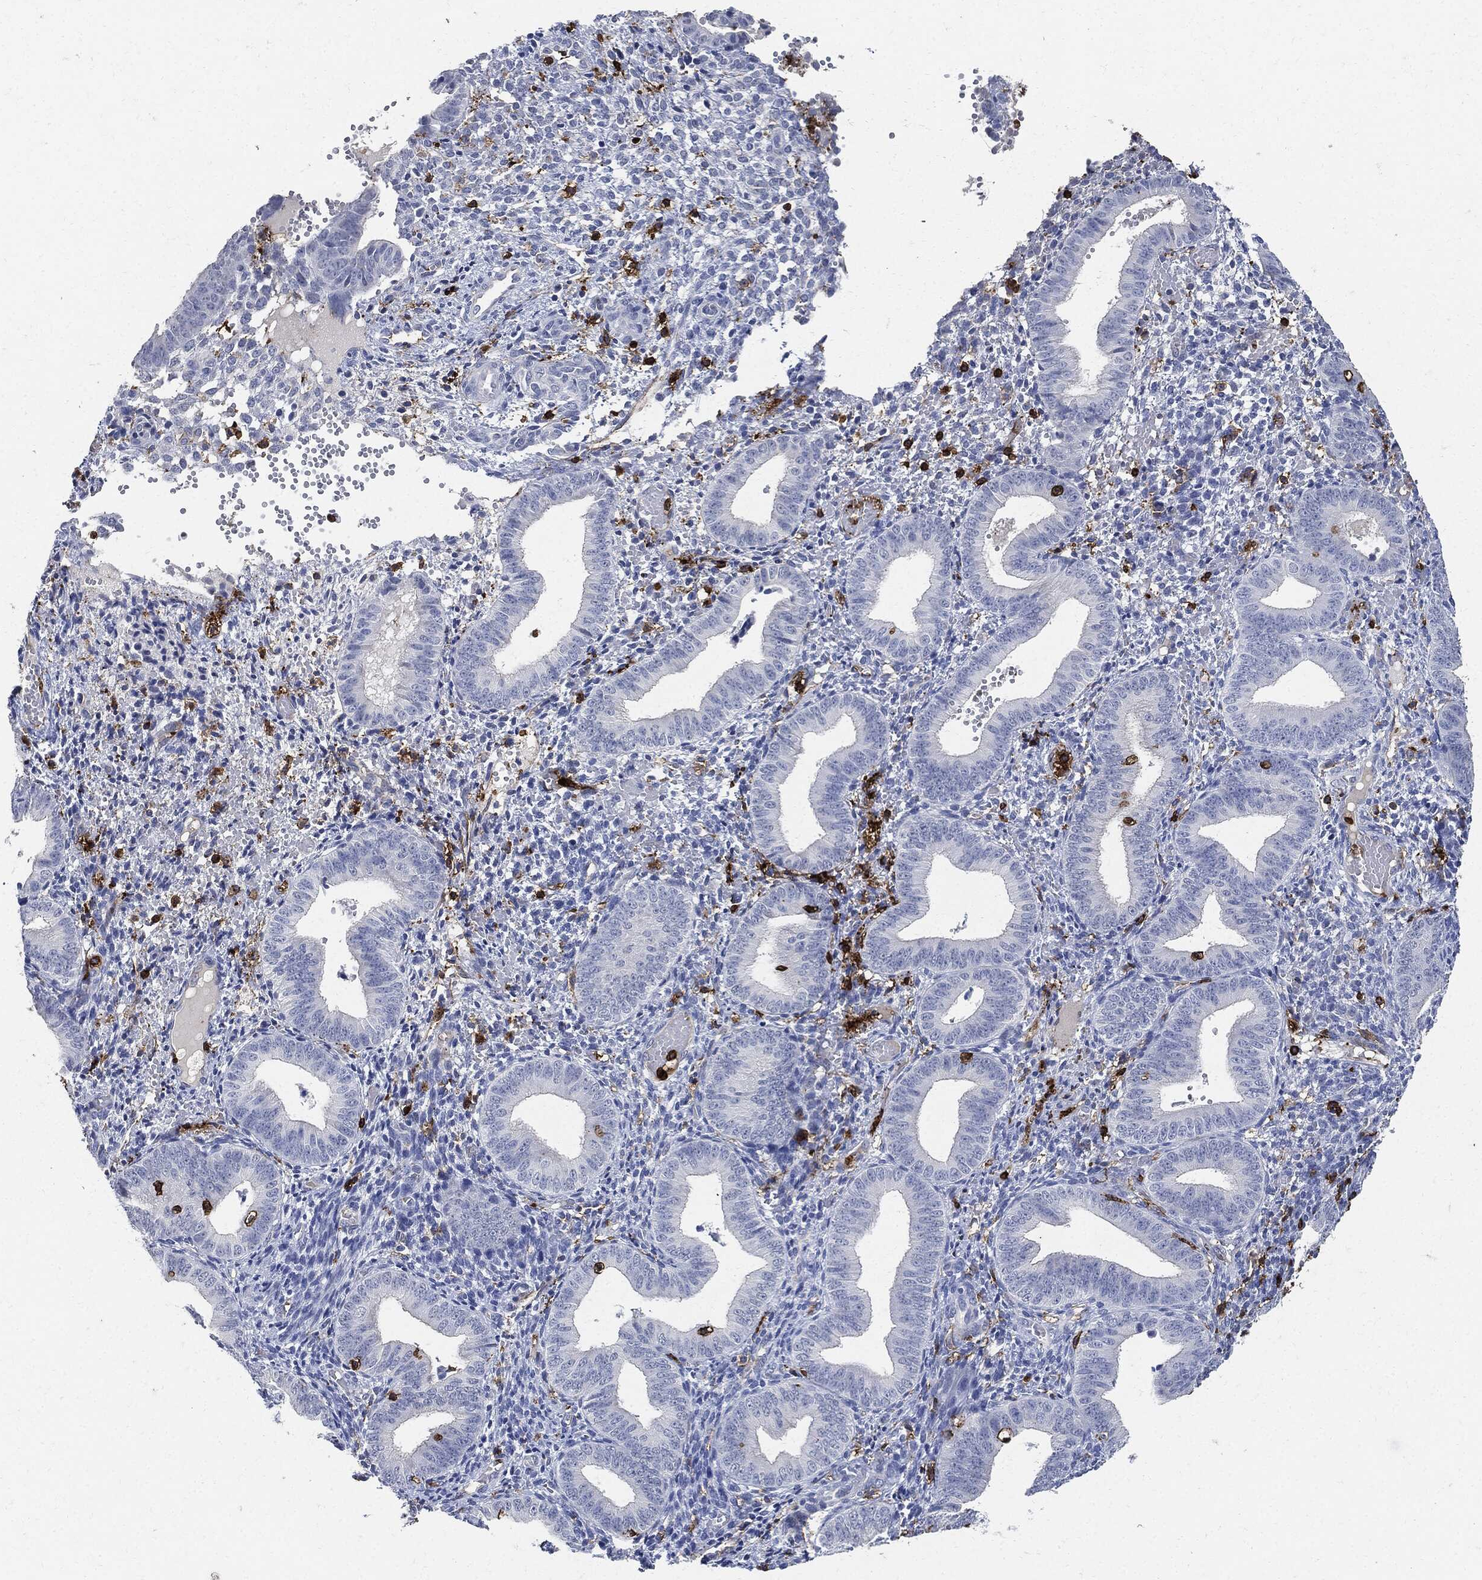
{"staining": {"intensity": "negative", "quantity": "none", "location": "none"}, "tissue": "endometrium", "cell_type": "Cells in endometrial stroma", "image_type": "normal", "snomed": [{"axis": "morphology", "description": "Normal tissue, NOS"}, {"axis": "topography", "description": "Endometrium"}], "caption": "IHC of unremarkable endometrium exhibits no expression in cells in endometrial stroma.", "gene": "PTPRC", "patient": {"sex": "female", "age": 42}}